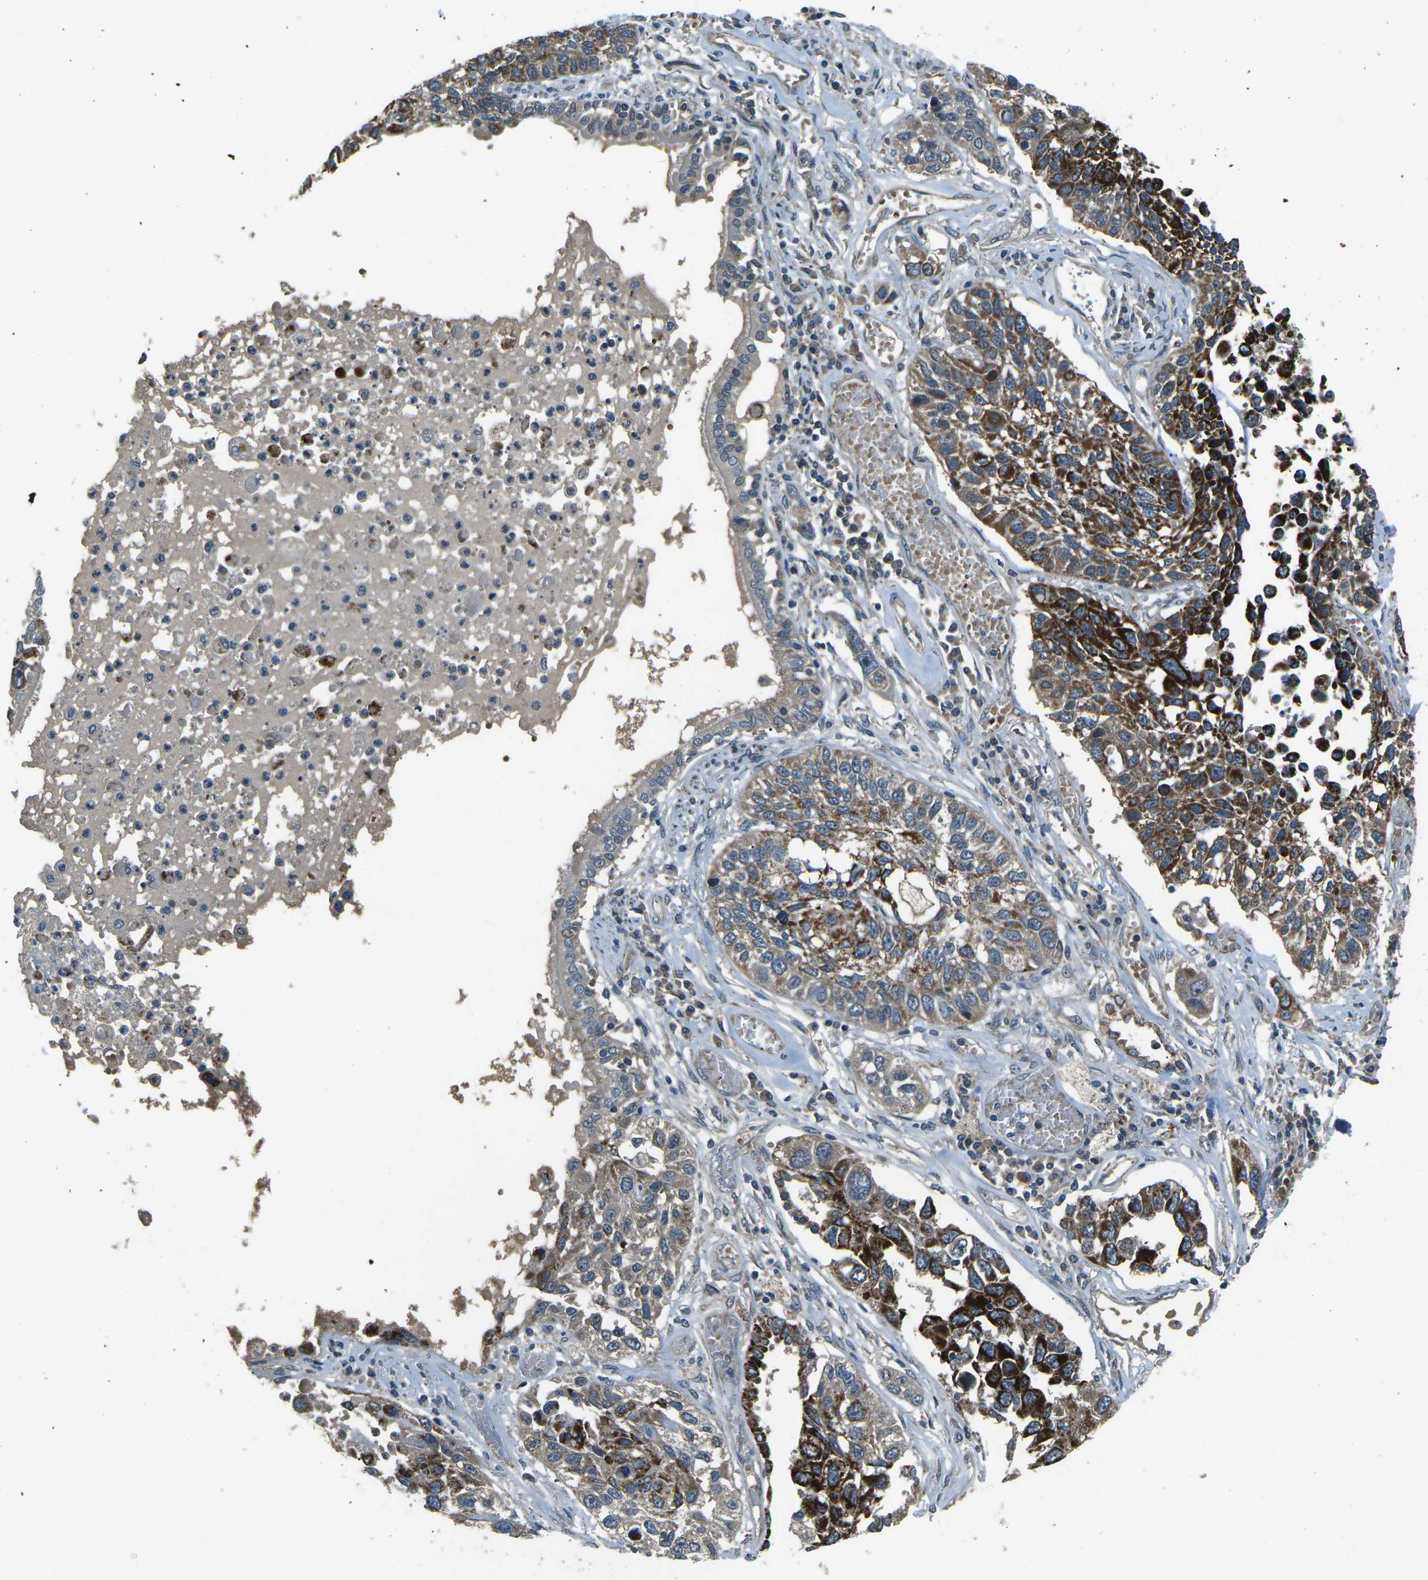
{"staining": {"intensity": "strong", "quantity": "25%-75%", "location": "cytoplasmic/membranous"}, "tissue": "lung cancer", "cell_type": "Tumor cells", "image_type": "cancer", "snomed": [{"axis": "morphology", "description": "Squamous cell carcinoma, NOS"}, {"axis": "topography", "description": "Lung"}], "caption": "An immunohistochemistry (IHC) image of neoplastic tissue is shown. Protein staining in brown labels strong cytoplasmic/membranous positivity in lung squamous cell carcinoma within tumor cells.", "gene": "AFAP1", "patient": {"sex": "male", "age": 71}}